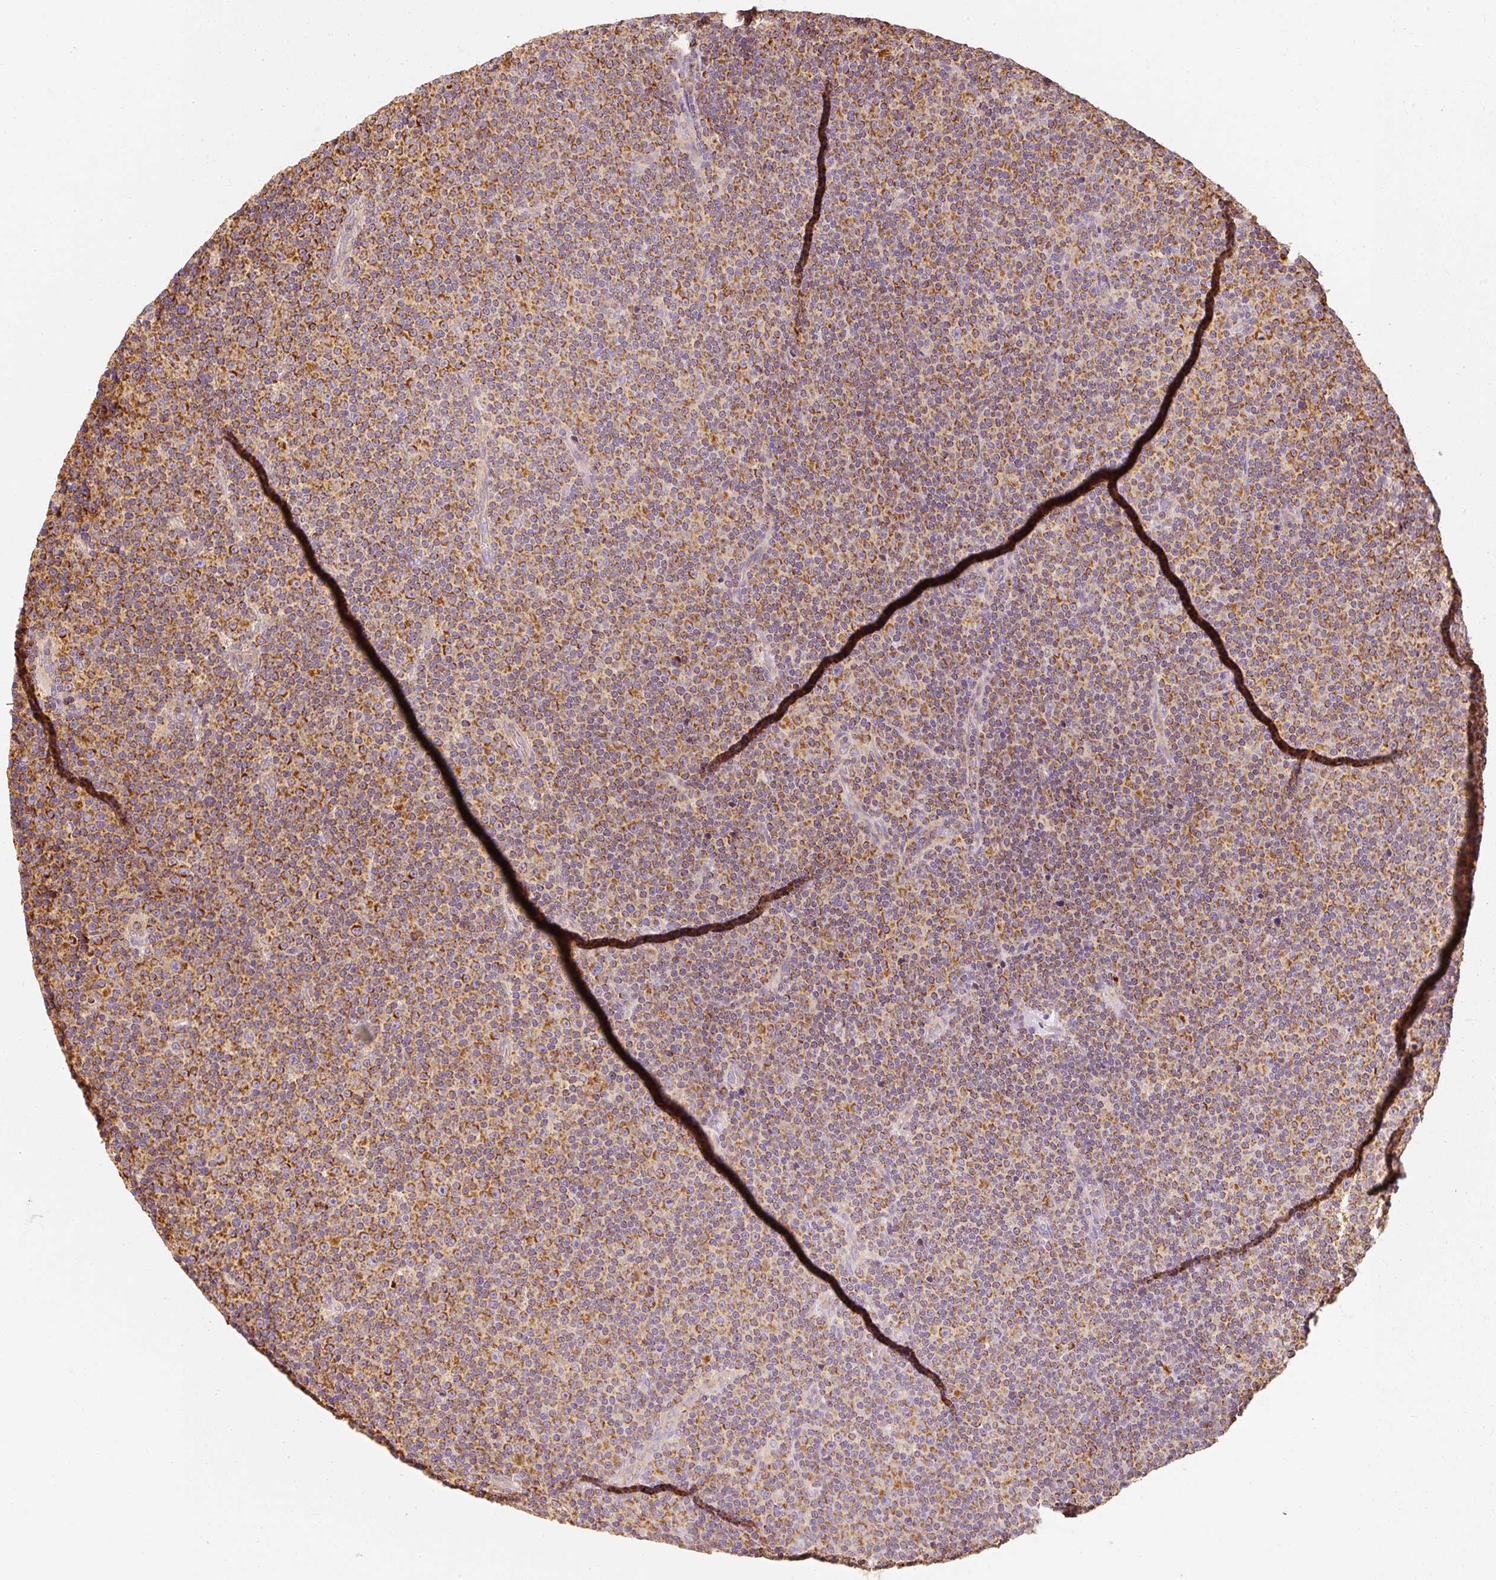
{"staining": {"intensity": "moderate", "quantity": ">75%", "location": "cytoplasmic/membranous"}, "tissue": "lymphoma", "cell_type": "Tumor cells", "image_type": "cancer", "snomed": [{"axis": "morphology", "description": "Malignant lymphoma, non-Hodgkin's type, Low grade"}, {"axis": "topography", "description": "Lymph node"}], "caption": "High-power microscopy captured an immunohistochemistry histopathology image of low-grade malignant lymphoma, non-Hodgkin's type, revealing moderate cytoplasmic/membranous positivity in about >75% of tumor cells.", "gene": "TOMM40", "patient": {"sex": "female", "age": 67}}